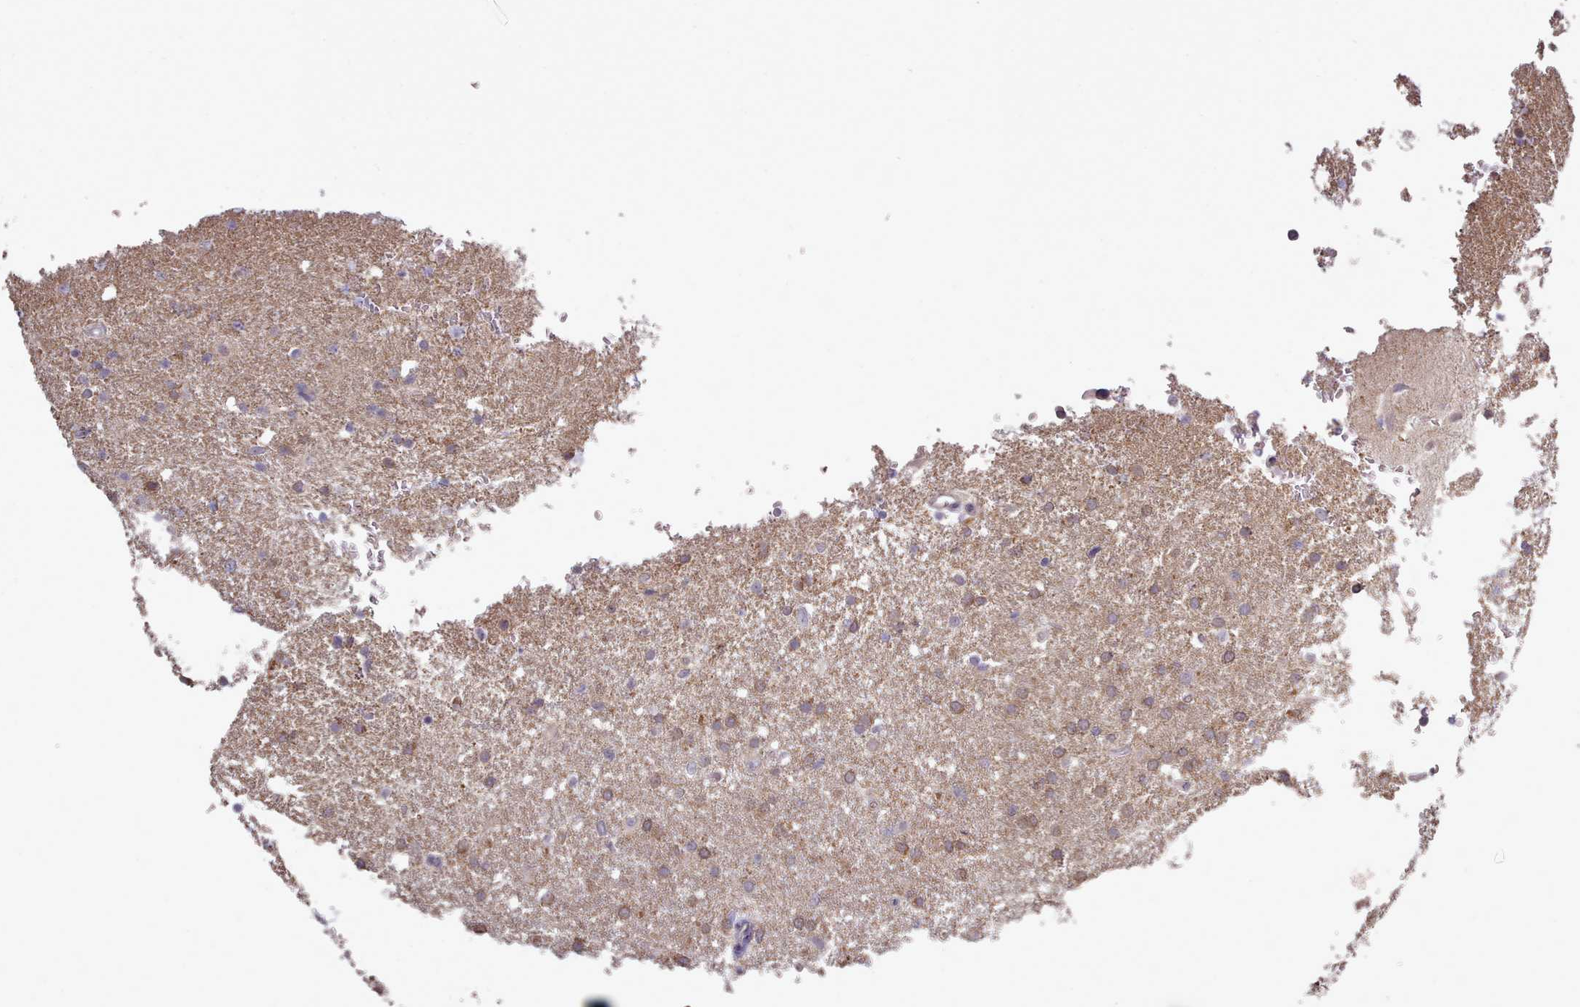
{"staining": {"intensity": "moderate", "quantity": ">75%", "location": "cytoplasmic/membranous"}, "tissue": "glioma", "cell_type": "Tumor cells", "image_type": "cancer", "snomed": [{"axis": "morphology", "description": "Glioma, malignant, High grade"}, {"axis": "topography", "description": "Brain"}], "caption": "Tumor cells display medium levels of moderate cytoplasmic/membranous expression in about >75% of cells in glioma.", "gene": "LEFTY2", "patient": {"sex": "male", "age": 72}}